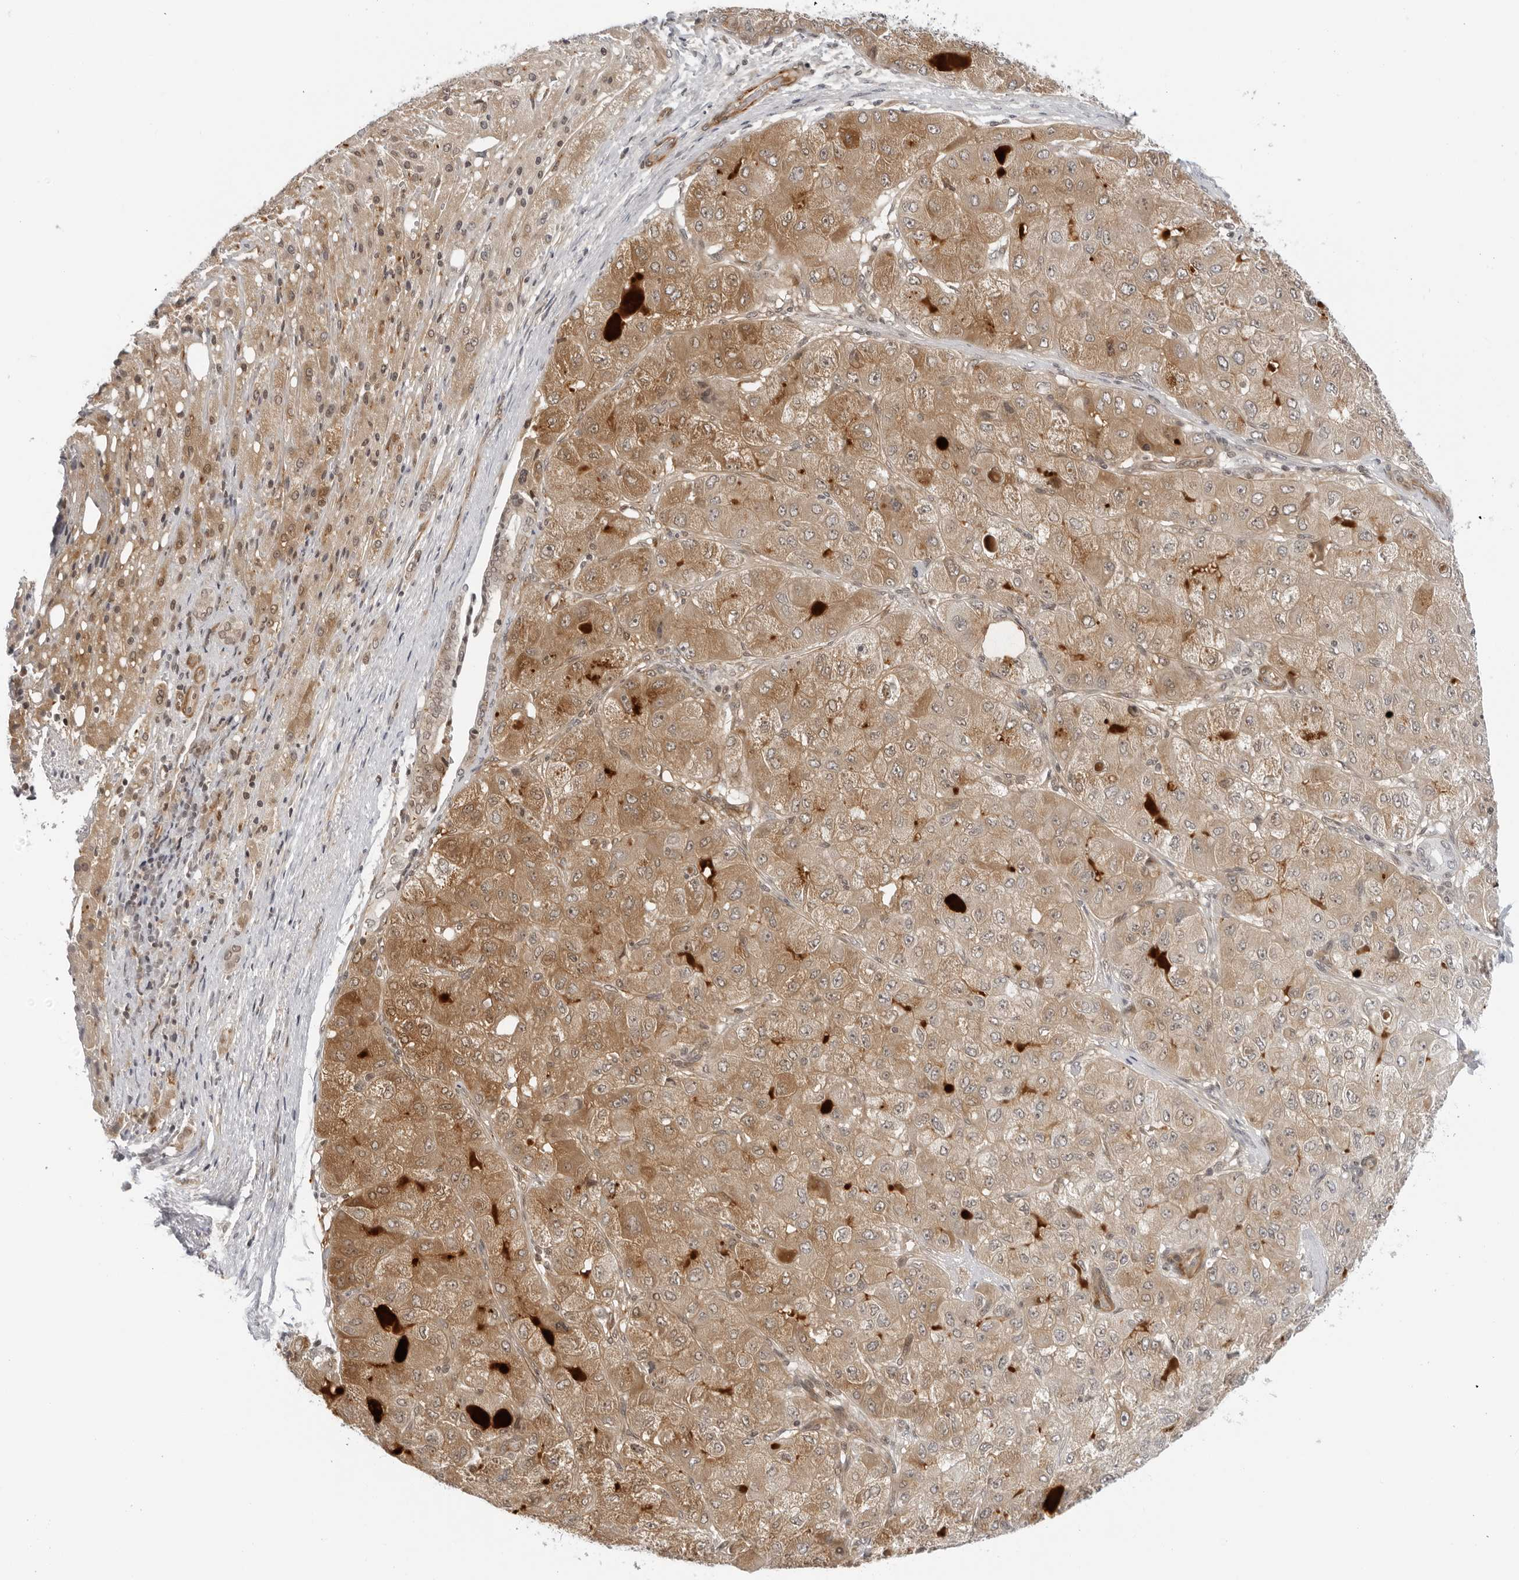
{"staining": {"intensity": "moderate", "quantity": "25%-75%", "location": "cytoplasmic/membranous"}, "tissue": "liver cancer", "cell_type": "Tumor cells", "image_type": "cancer", "snomed": [{"axis": "morphology", "description": "Carcinoma, Hepatocellular, NOS"}, {"axis": "topography", "description": "Liver"}], "caption": "Protein analysis of liver cancer (hepatocellular carcinoma) tissue shows moderate cytoplasmic/membranous expression in approximately 25%-75% of tumor cells.", "gene": "SUGCT", "patient": {"sex": "male", "age": 80}}